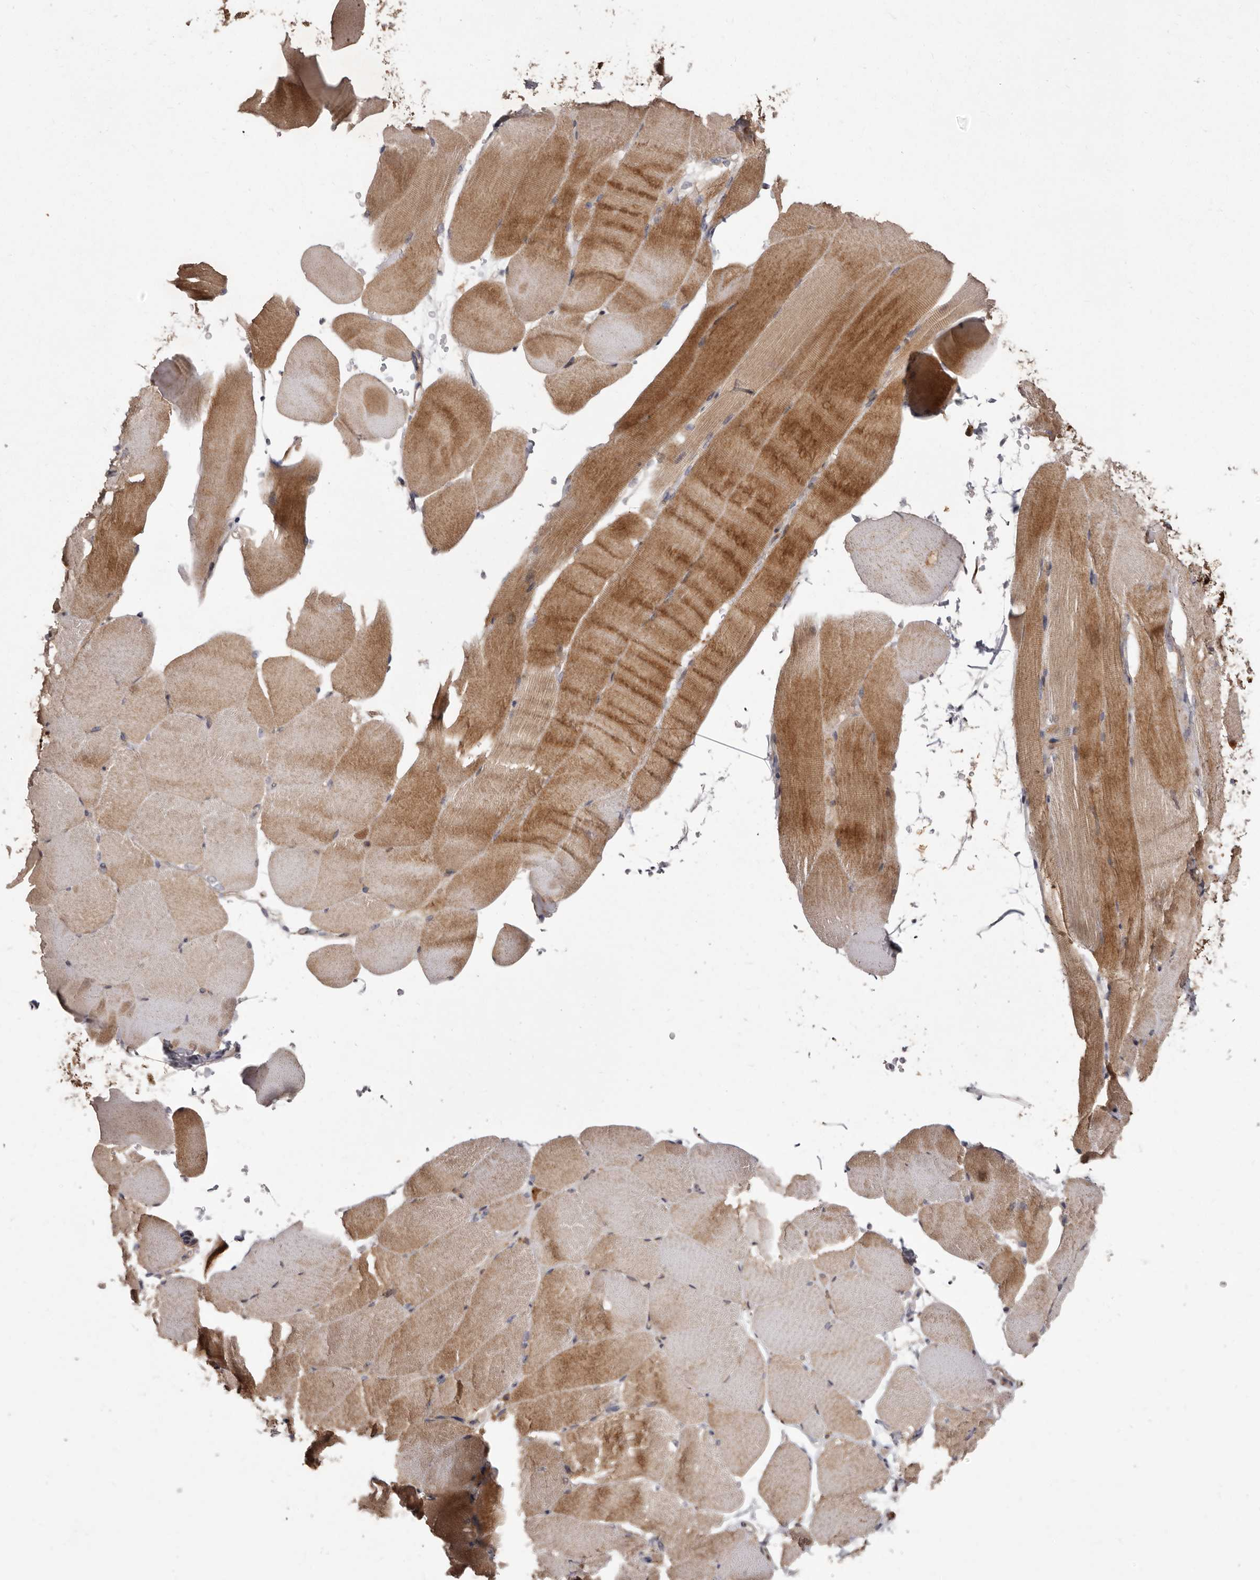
{"staining": {"intensity": "moderate", "quantity": ">75%", "location": "cytoplasmic/membranous"}, "tissue": "skeletal muscle", "cell_type": "Myocytes", "image_type": "normal", "snomed": [{"axis": "morphology", "description": "Normal tissue, NOS"}, {"axis": "topography", "description": "Skeletal muscle"}, {"axis": "topography", "description": "Parathyroid gland"}], "caption": "The histopathology image displays immunohistochemical staining of benign skeletal muscle. There is moderate cytoplasmic/membranous positivity is identified in approximately >75% of myocytes.", "gene": "FLAD1", "patient": {"sex": "female", "age": 37}}